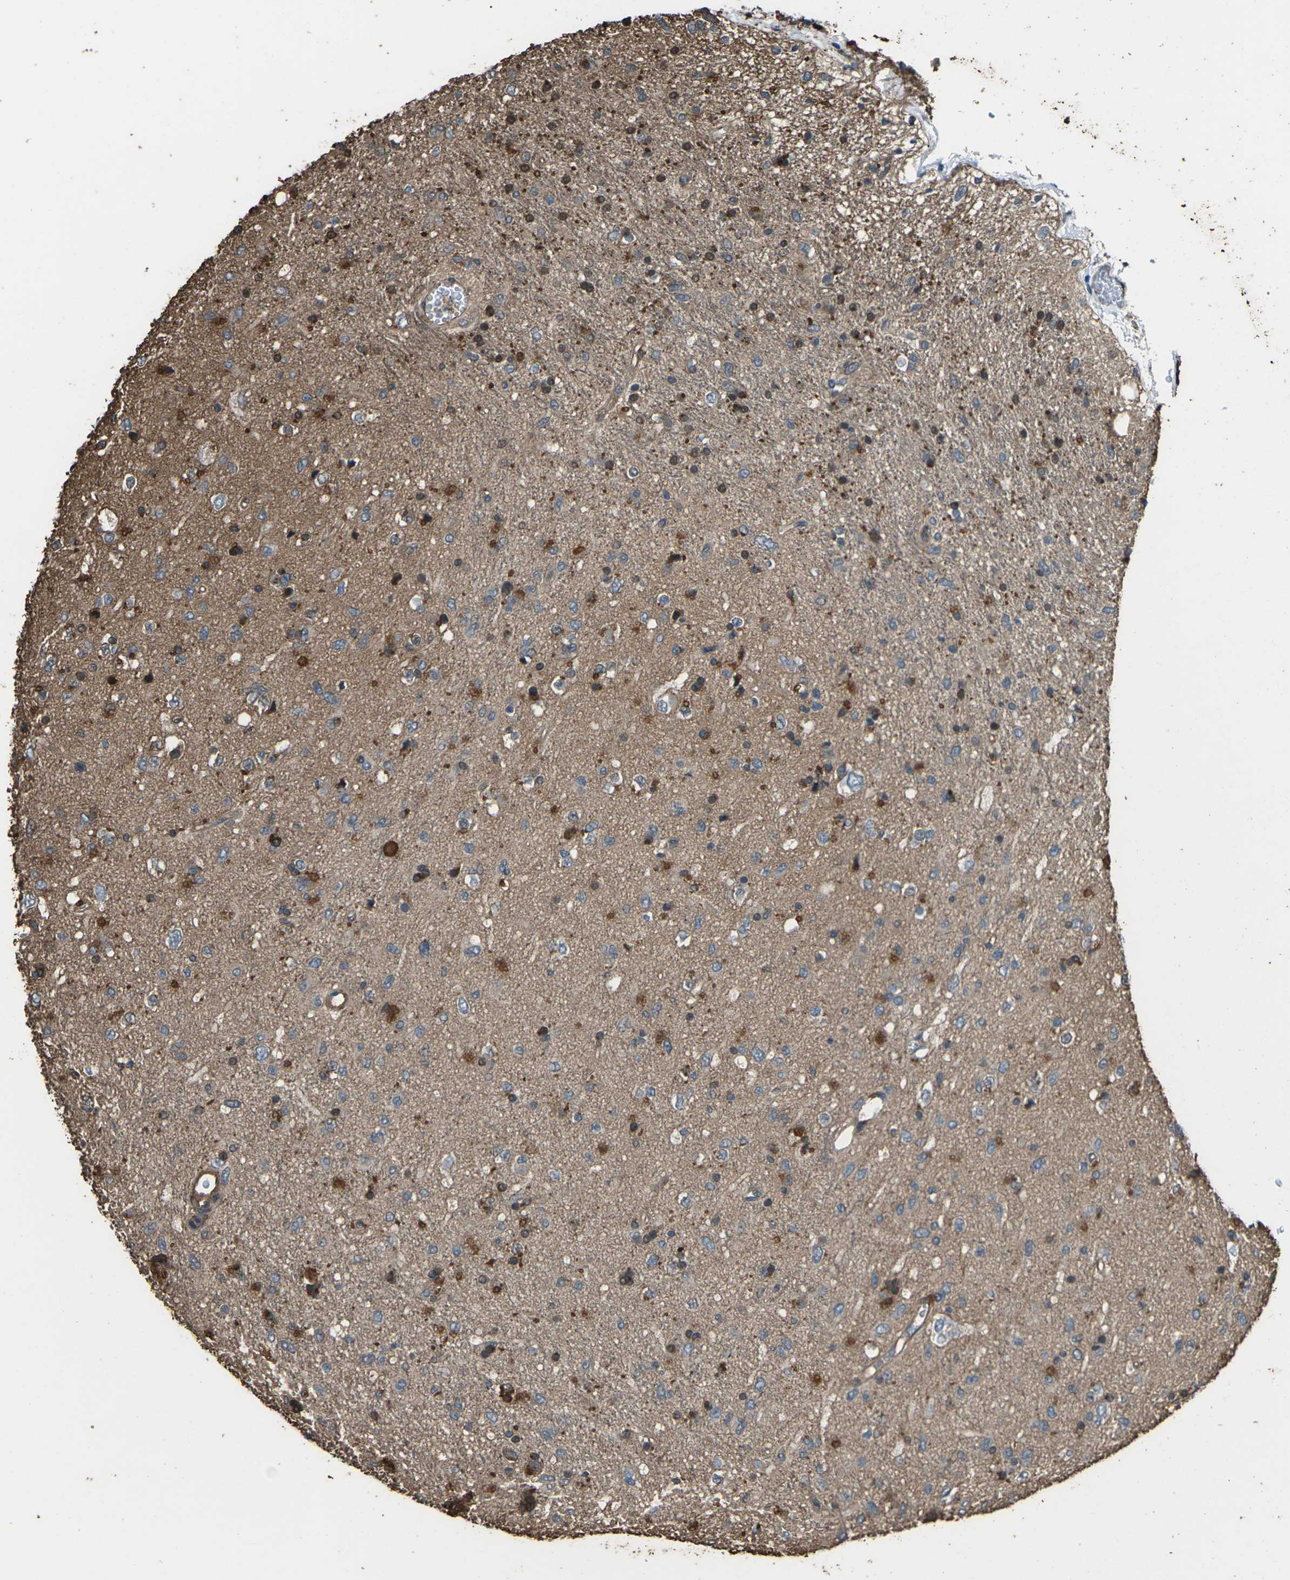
{"staining": {"intensity": "moderate", "quantity": "25%-75%", "location": "nuclear"}, "tissue": "glioma", "cell_type": "Tumor cells", "image_type": "cancer", "snomed": [{"axis": "morphology", "description": "Glioma, malignant, Low grade"}, {"axis": "topography", "description": "Brain"}], "caption": "Tumor cells reveal moderate nuclear staining in about 25%-75% of cells in glioma.", "gene": "DHPS", "patient": {"sex": "male", "age": 77}}